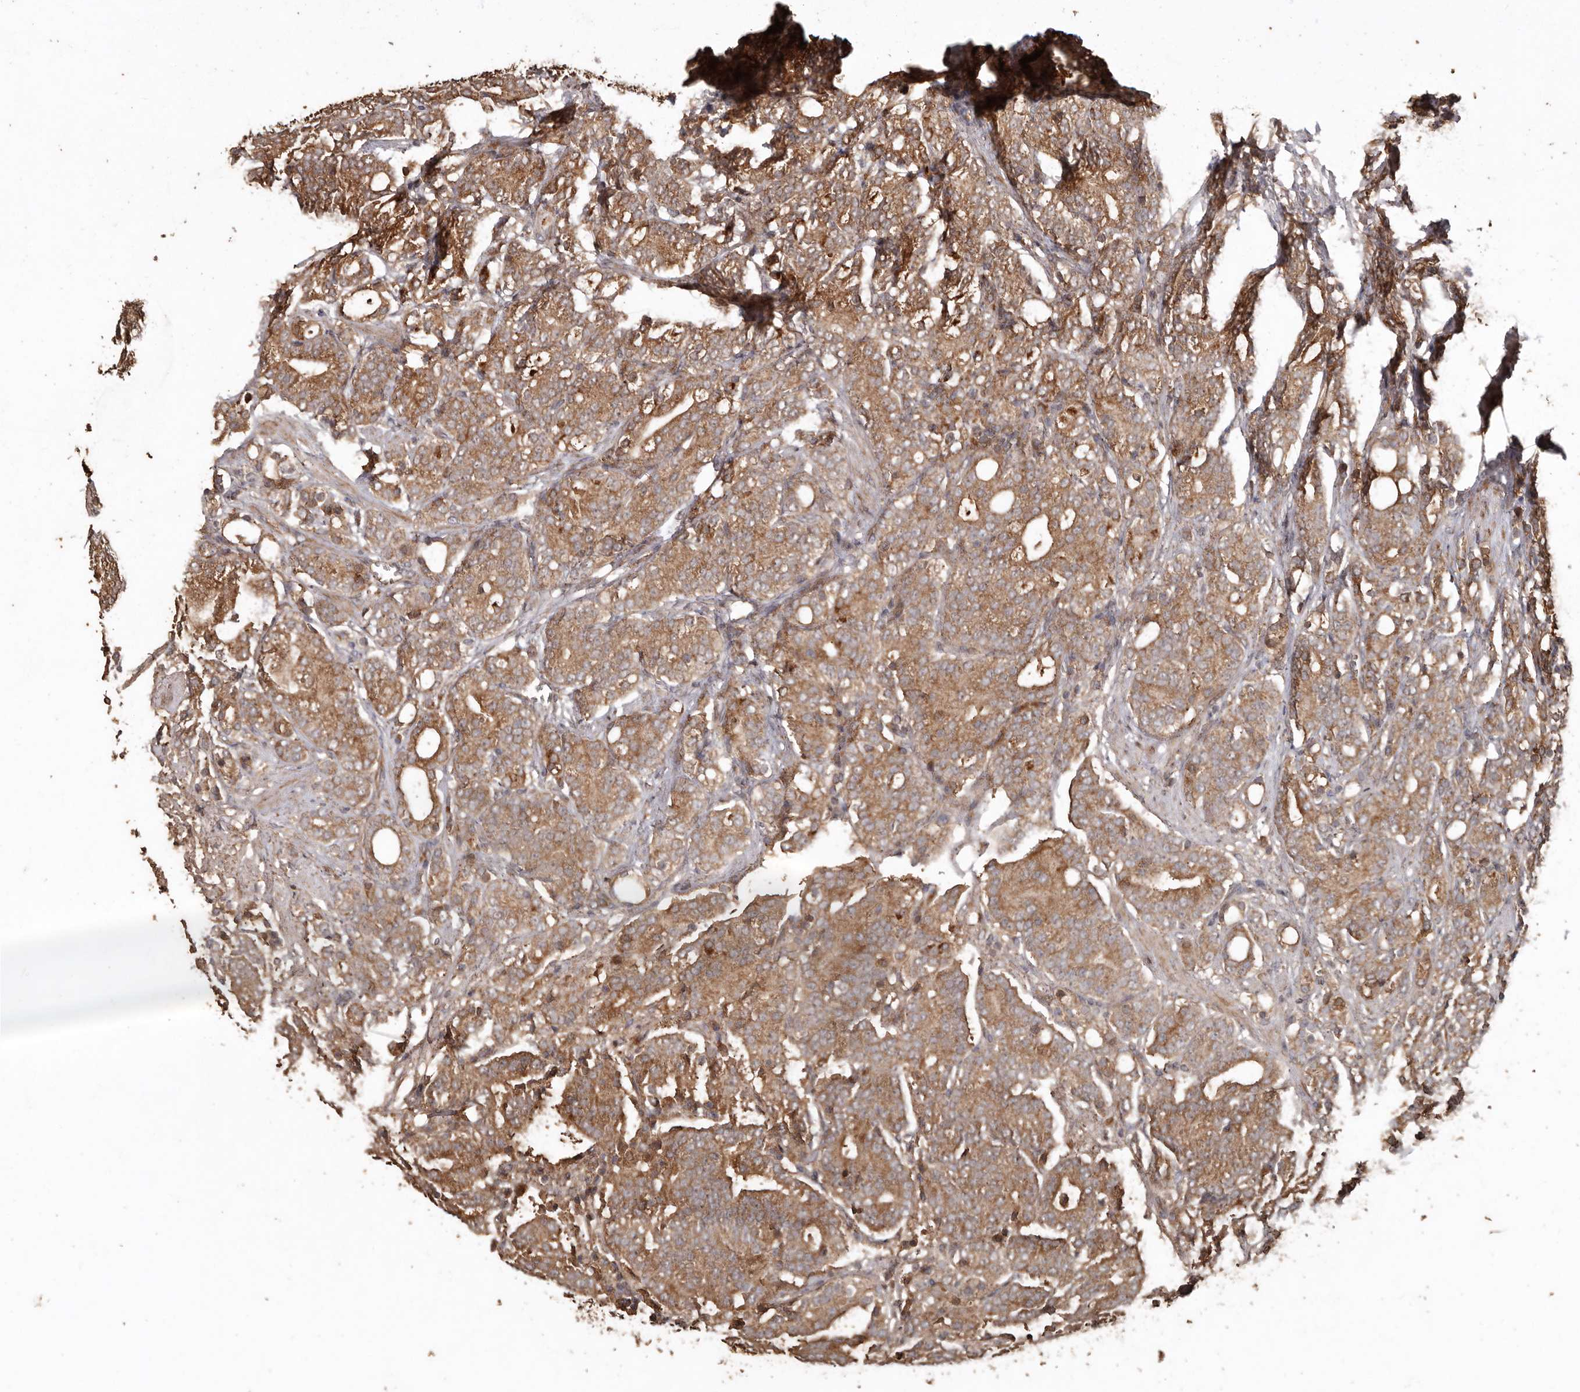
{"staining": {"intensity": "moderate", "quantity": ">75%", "location": "cytoplasmic/membranous"}, "tissue": "prostate cancer", "cell_type": "Tumor cells", "image_type": "cancer", "snomed": [{"axis": "morphology", "description": "Adenocarcinoma, High grade"}, {"axis": "topography", "description": "Prostate"}], "caption": "About >75% of tumor cells in human prostate high-grade adenocarcinoma show moderate cytoplasmic/membranous protein staining as visualized by brown immunohistochemical staining.", "gene": "RANBP17", "patient": {"sex": "male", "age": 57}}